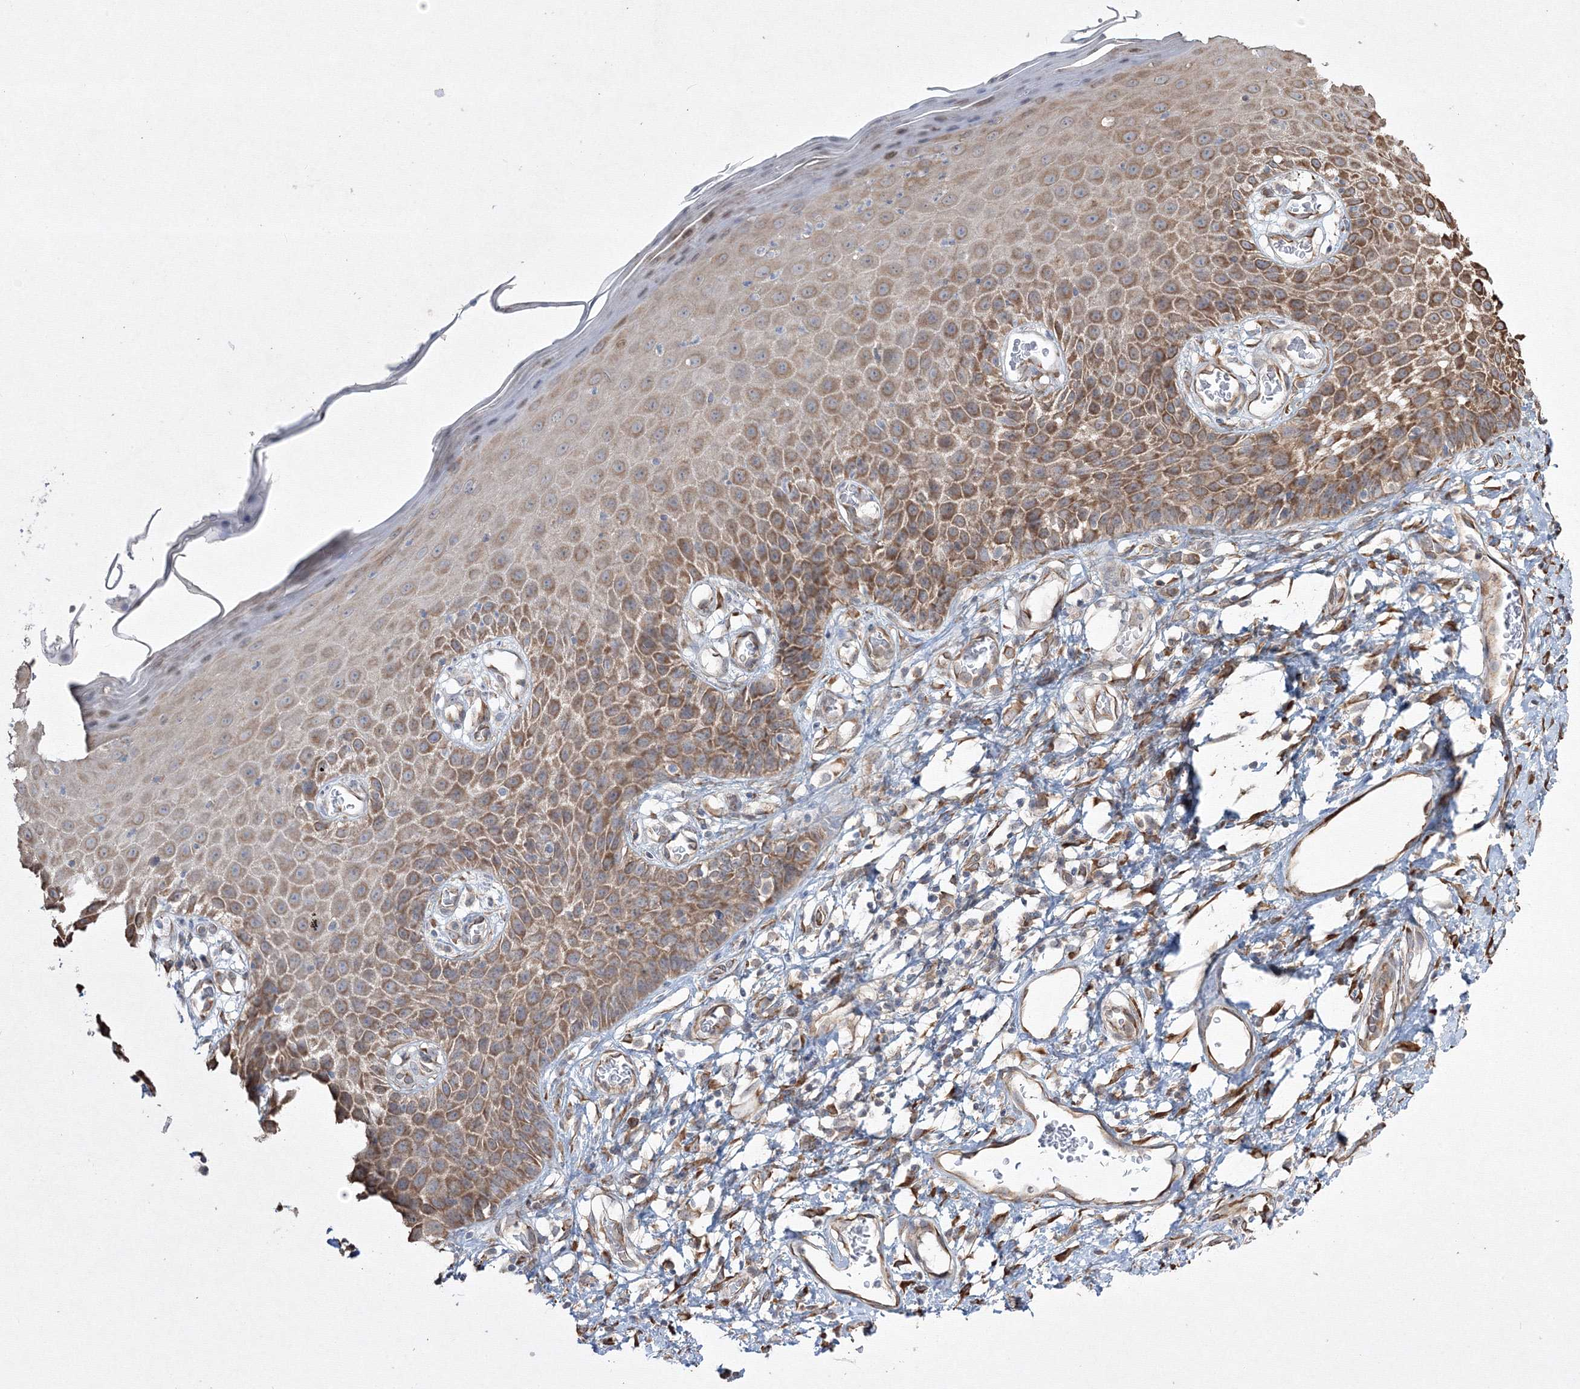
{"staining": {"intensity": "moderate", "quantity": ">75%", "location": "cytoplasmic/membranous"}, "tissue": "skin", "cell_type": "Epidermal cells", "image_type": "normal", "snomed": [{"axis": "morphology", "description": "Normal tissue, NOS"}, {"axis": "topography", "description": "Vulva"}], "caption": "A histopathology image of skin stained for a protein displays moderate cytoplasmic/membranous brown staining in epidermal cells. The staining is performed using DAB (3,3'-diaminobenzidine) brown chromogen to label protein expression. The nuclei are counter-stained blue using hematoxylin.", "gene": "FBXL8", "patient": {"sex": "female", "age": 68}}